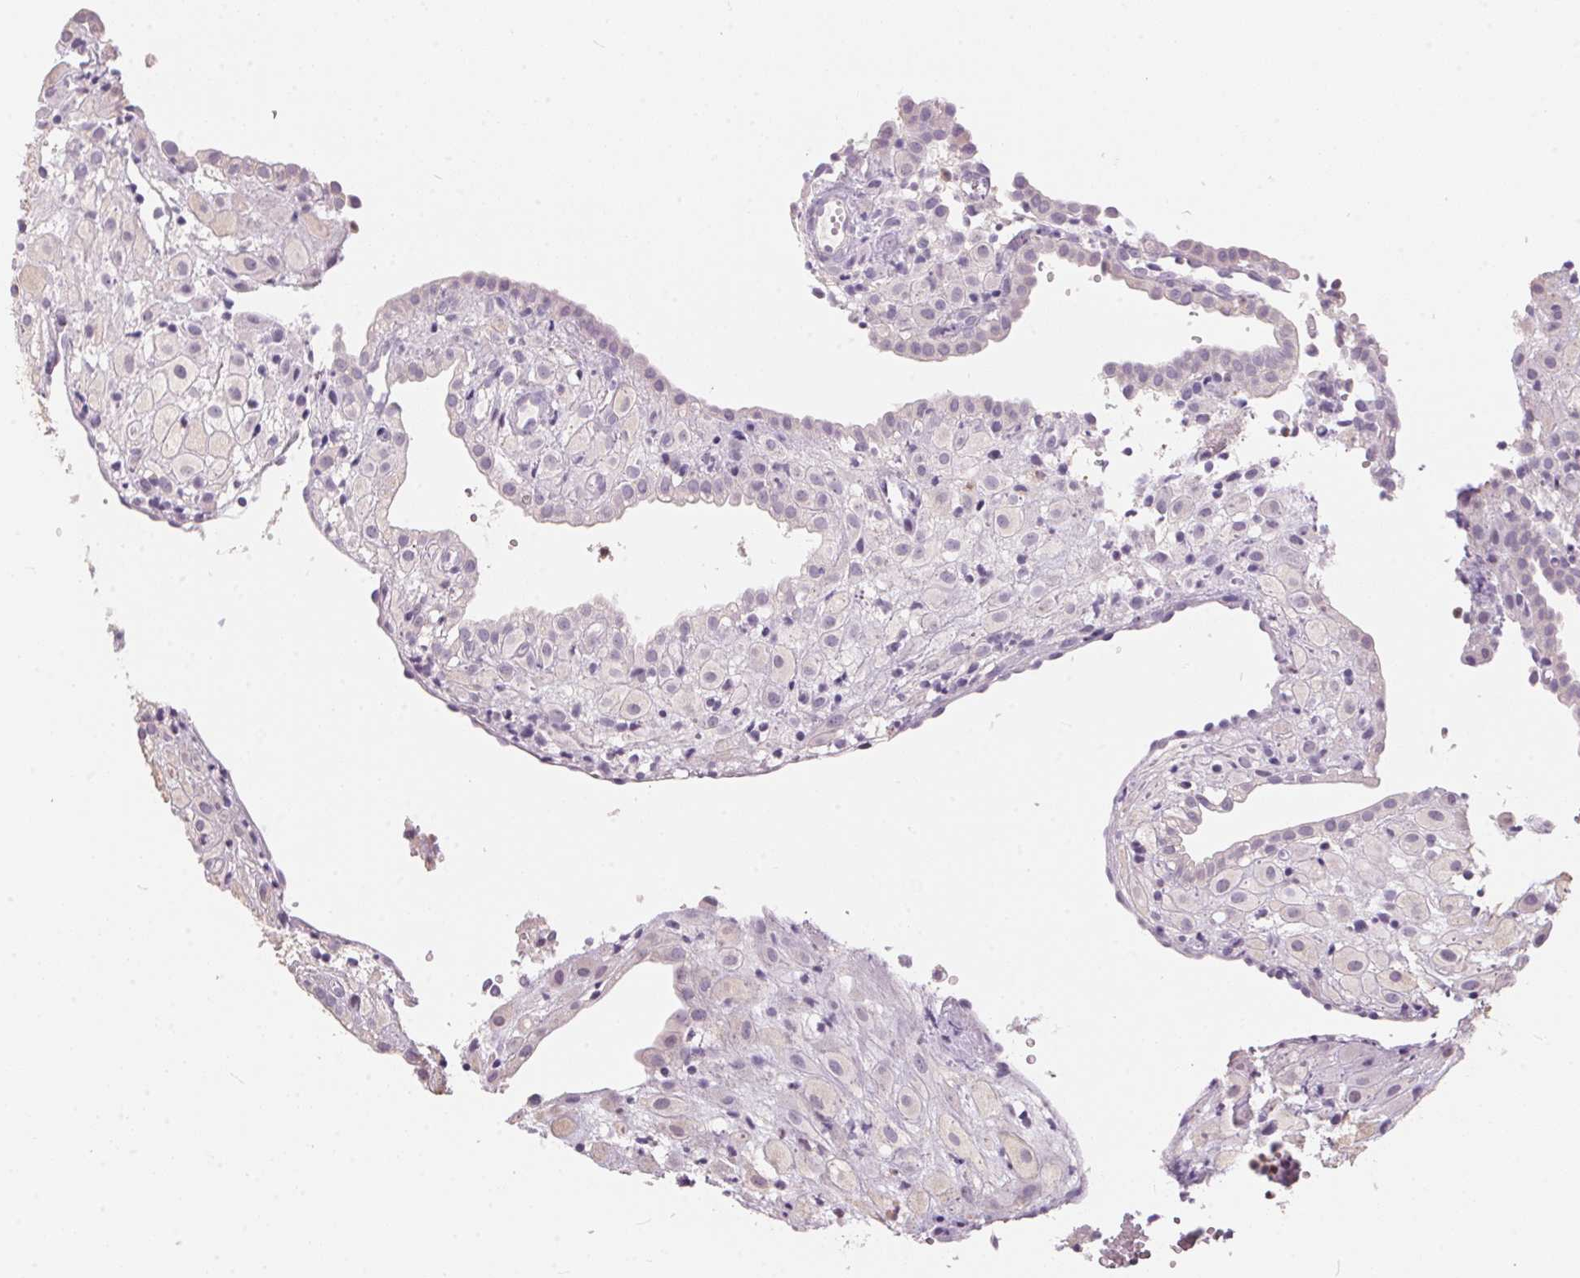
{"staining": {"intensity": "negative", "quantity": "none", "location": "none"}, "tissue": "placenta", "cell_type": "Decidual cells", "image_type": "normal", "snomed": [{"axis": "morphology", "description": "Normal tissue, NOS"}, {"axis": "topography", "description": "Placenta"}], "caption": "There is no significant positivity in decidual cells of placenta. (Brightfield microscopy of DAB (3,3'-diaminobenzidine) immunohistochemistry (IHC) at high magnification).", "gene": "SERPINB1", "patient": {"sex": "female", "age": 24}}